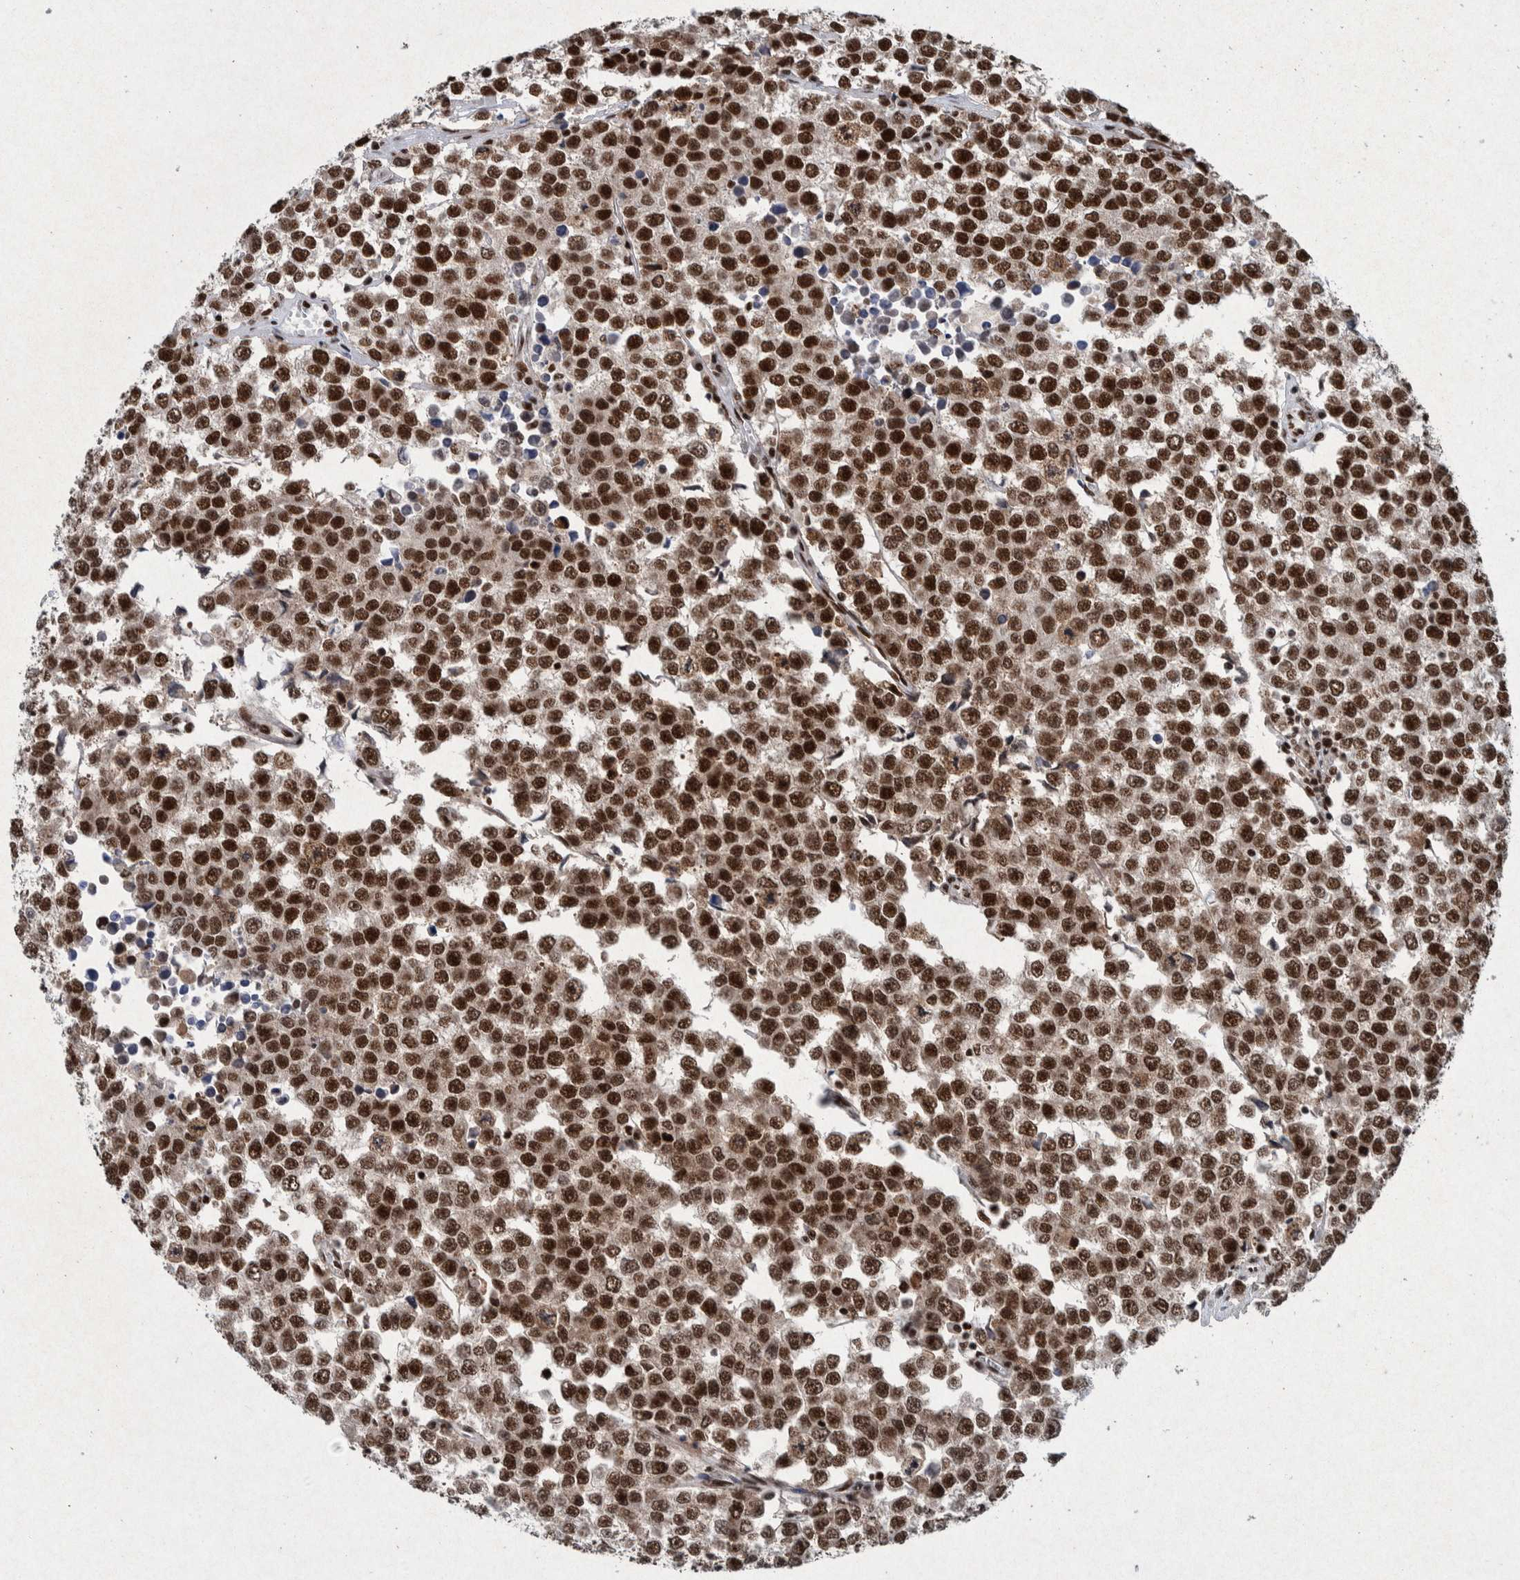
{"staining": {"intensity": "strong", "quantity": ">75%", "location": "nuclear"}, "tissue": "testis cancer", "cell_type": "Tumor cells", "image_type": "cancer", "snomed": [{"axis": "morphology", "description": "Seminoma, NOS"}, {"axis": "morphology", "description": "Carcinoma, Embryonal, NOS"}, {"axis": "topography", "description": "Testis"}], "caption": "This is a micrograph of immunohistochemistry (IHC) staining of embryonal carcinoma (testis), which shows strong staining in the nuclear of tumor cells.", "gene": "TAF10", "patient": {"sex": "male", "age": 52}}